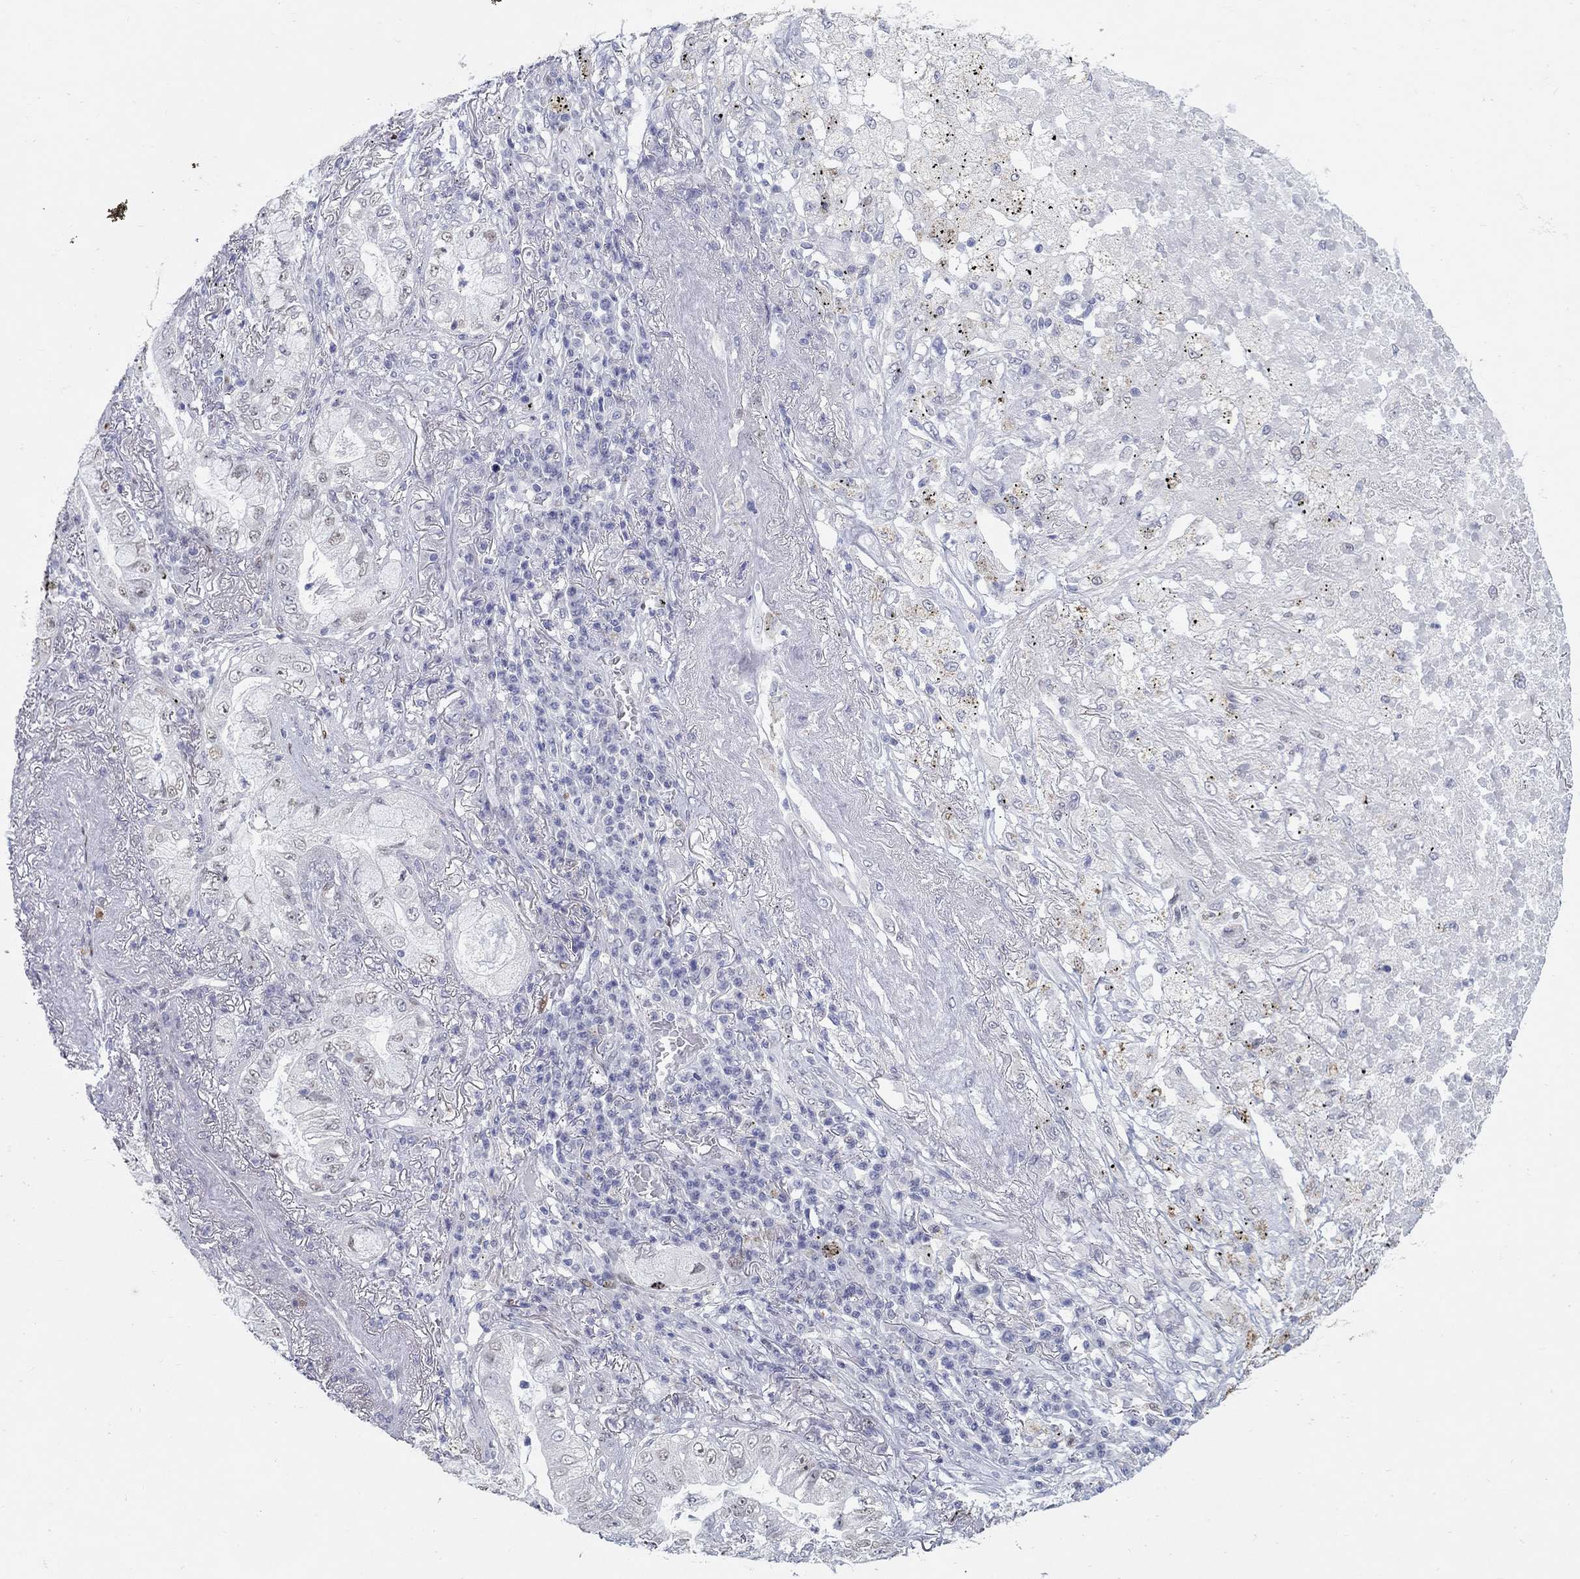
{"staining": {"intensity": "negative", "quantity": "none", "location": "none"}, "tissue": "lung cancer", "cell_type": "Tumor cells", "image_type": "cancer", "snomed": [{"axis": "morphology", "description": "Adenocarcinoma, NOS"}, {"axis": "topography", "description": "Lung"}], "caption": "Immunohistochemistry (IHC) photomicrograph of neoplastic tissue: human adenocarcinoma (lung) stained with DAB exhibits no significant protein expression in tumor cells.", "gene": "RAPGEF5", "patient": {"sex": "female", "age": 73}}